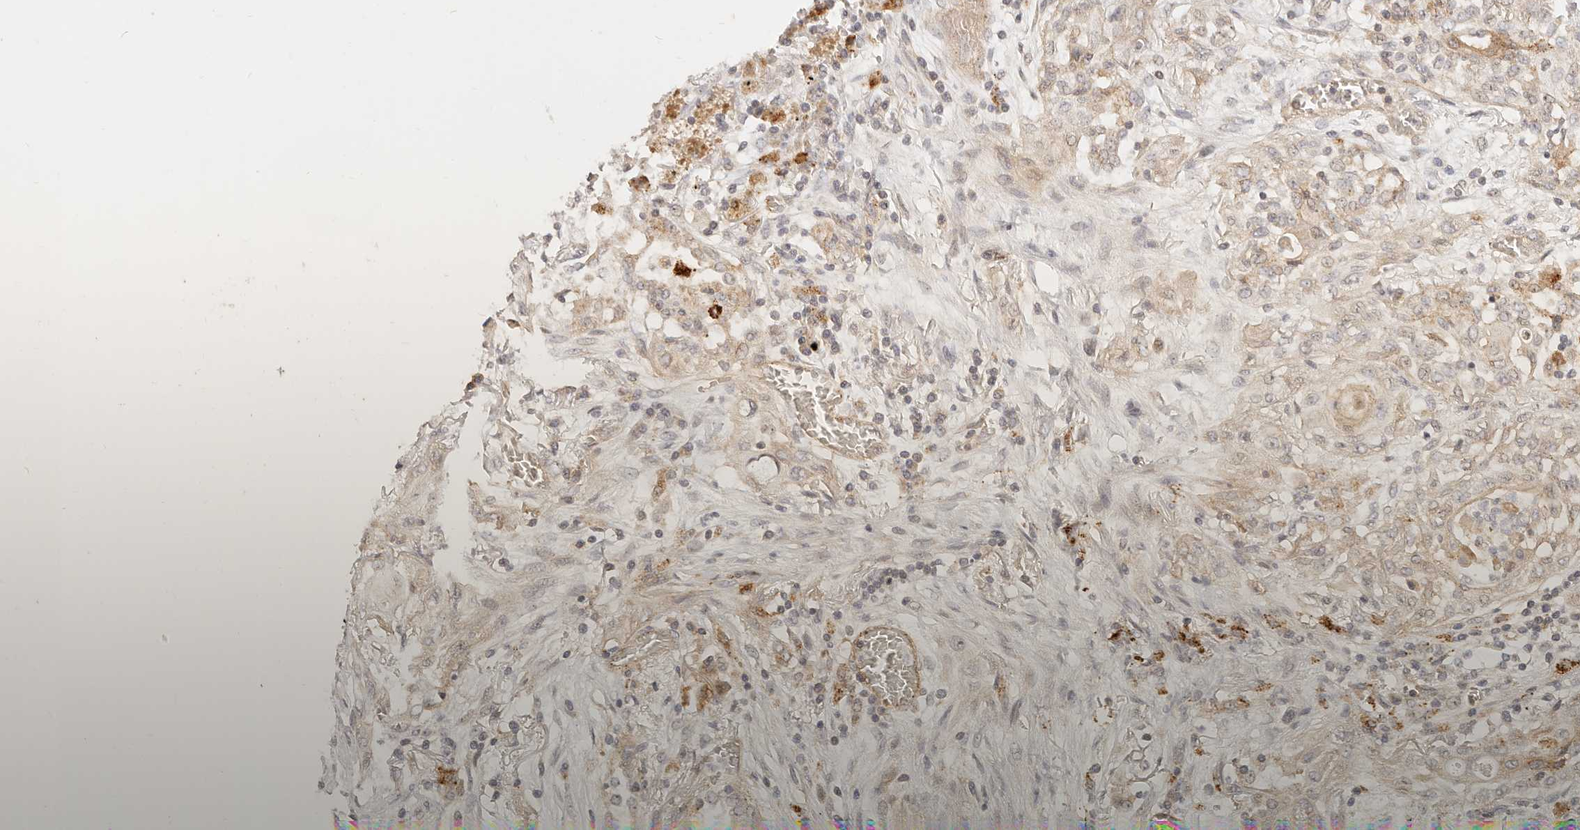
{"staining": {"intensity": "weak", "quantity": ">75%", "location": "cytoplasmic/membranous"}, "tissue": "lung cancer", "cell_type": "Tumor cells", "image_type": "cancer", "snomed": [{"axis": "morphology", "description": "Squamous cell carcinoma, NOS"}, {"axis": "topography", "description": "Lung"}], "caption": "Weak cytoplasmic/membranous positivity is appreciated in about >75% of tumor cells in lung squamous cell carcinoma.", "gene": "PTPN22", "patient": {"sex": "female", "age": 47}}